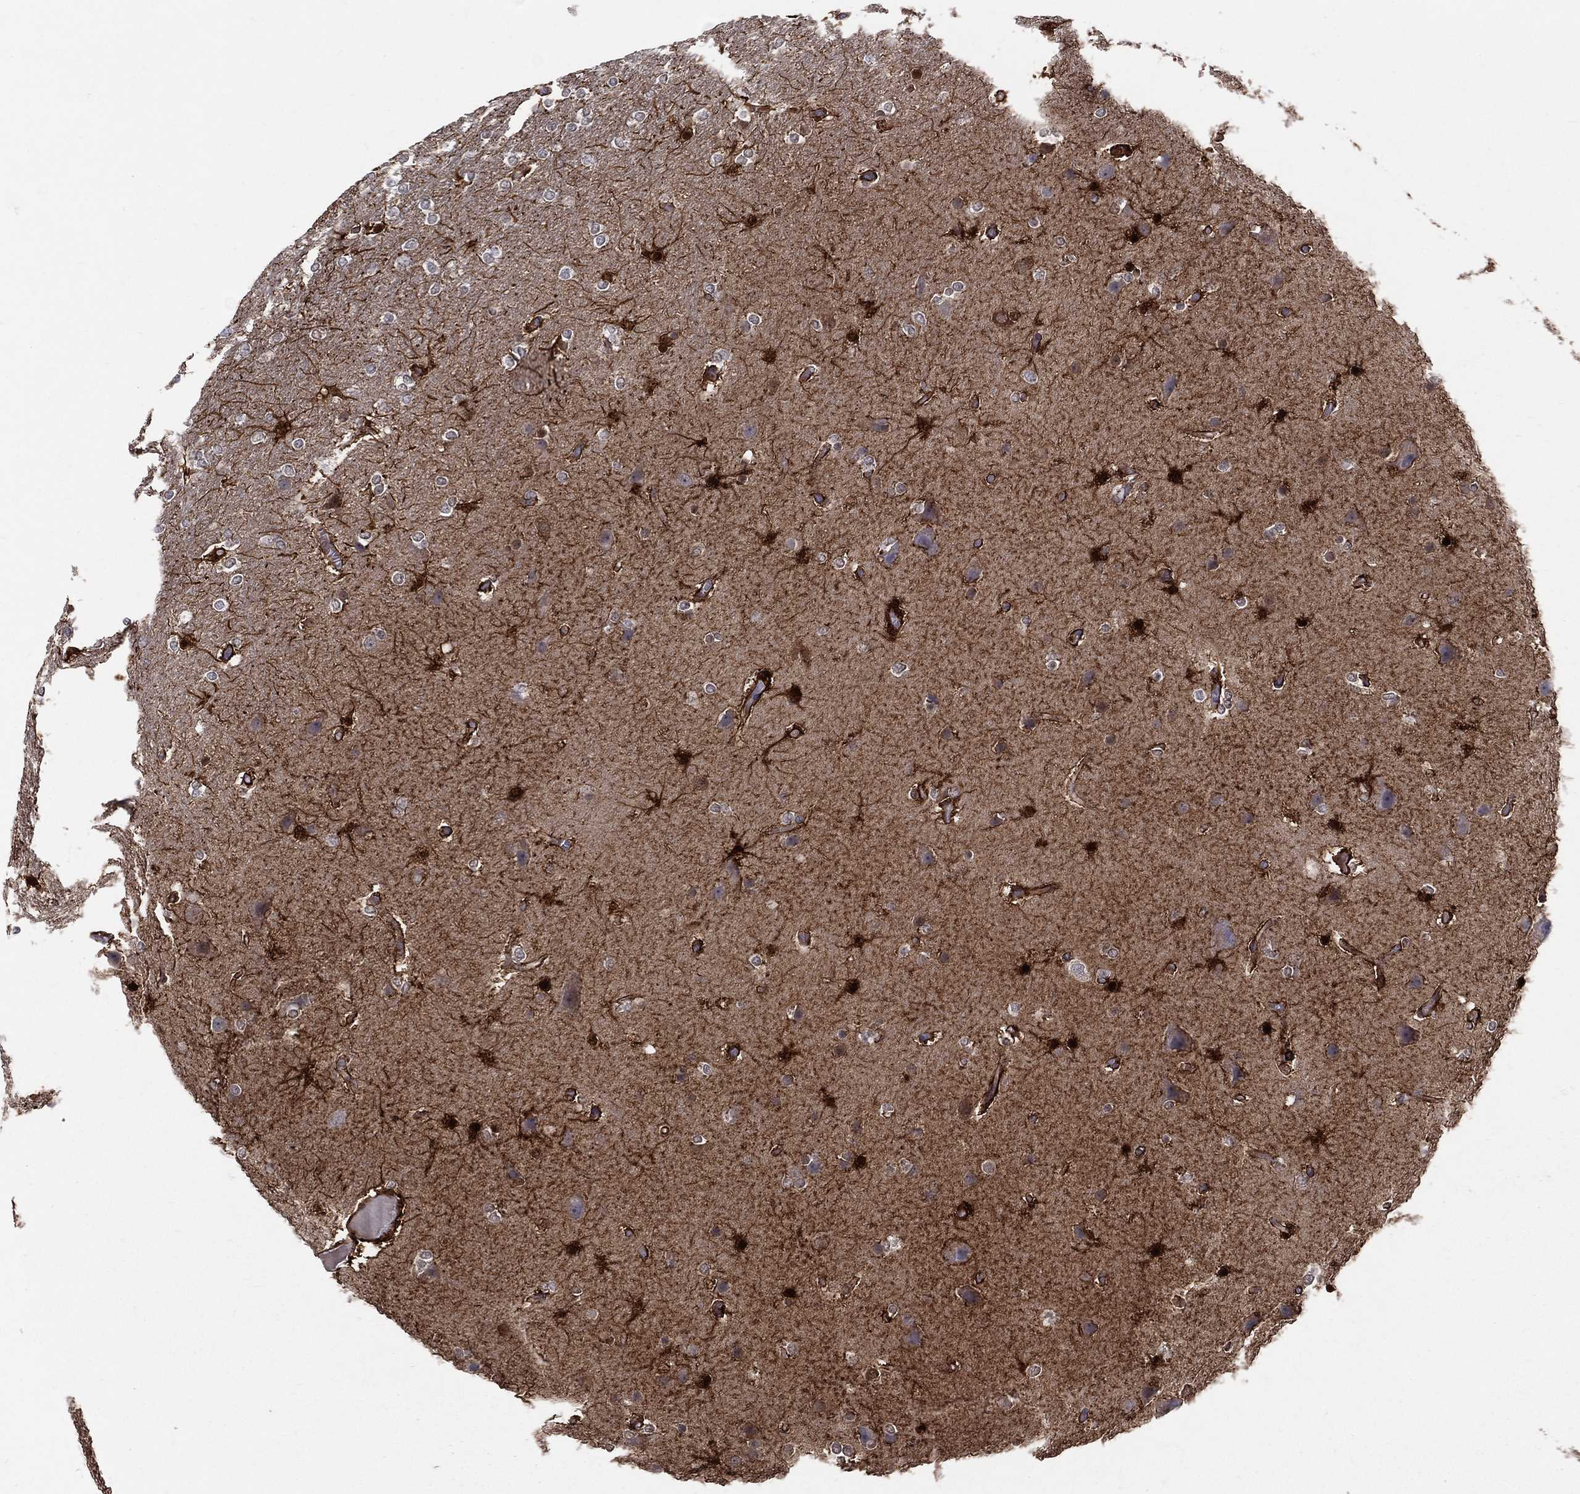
{"staining": {"intensity": "negative", "quantity": "none", "location": "none"}, "tissue": "glioma", "cell_type": "Tumor cells", "image_type": "cancer", "snomed": [{"axis": "morphology", "description": "Glioma, malignant, High grade"}, {"axis": "topography", "description": "Brain"}], "caption": "The micrograph shows no significant staining in tumor cells of glioma. The staining was performed using DAB (3,3'-diaminobenzidine) to visualize the protein expression in brown, while the nuclei were stained in blue with hematoxylin (Magnification: 20x).", "gene": "ENO1", "patient": {"sex": "female", "age": 61}}